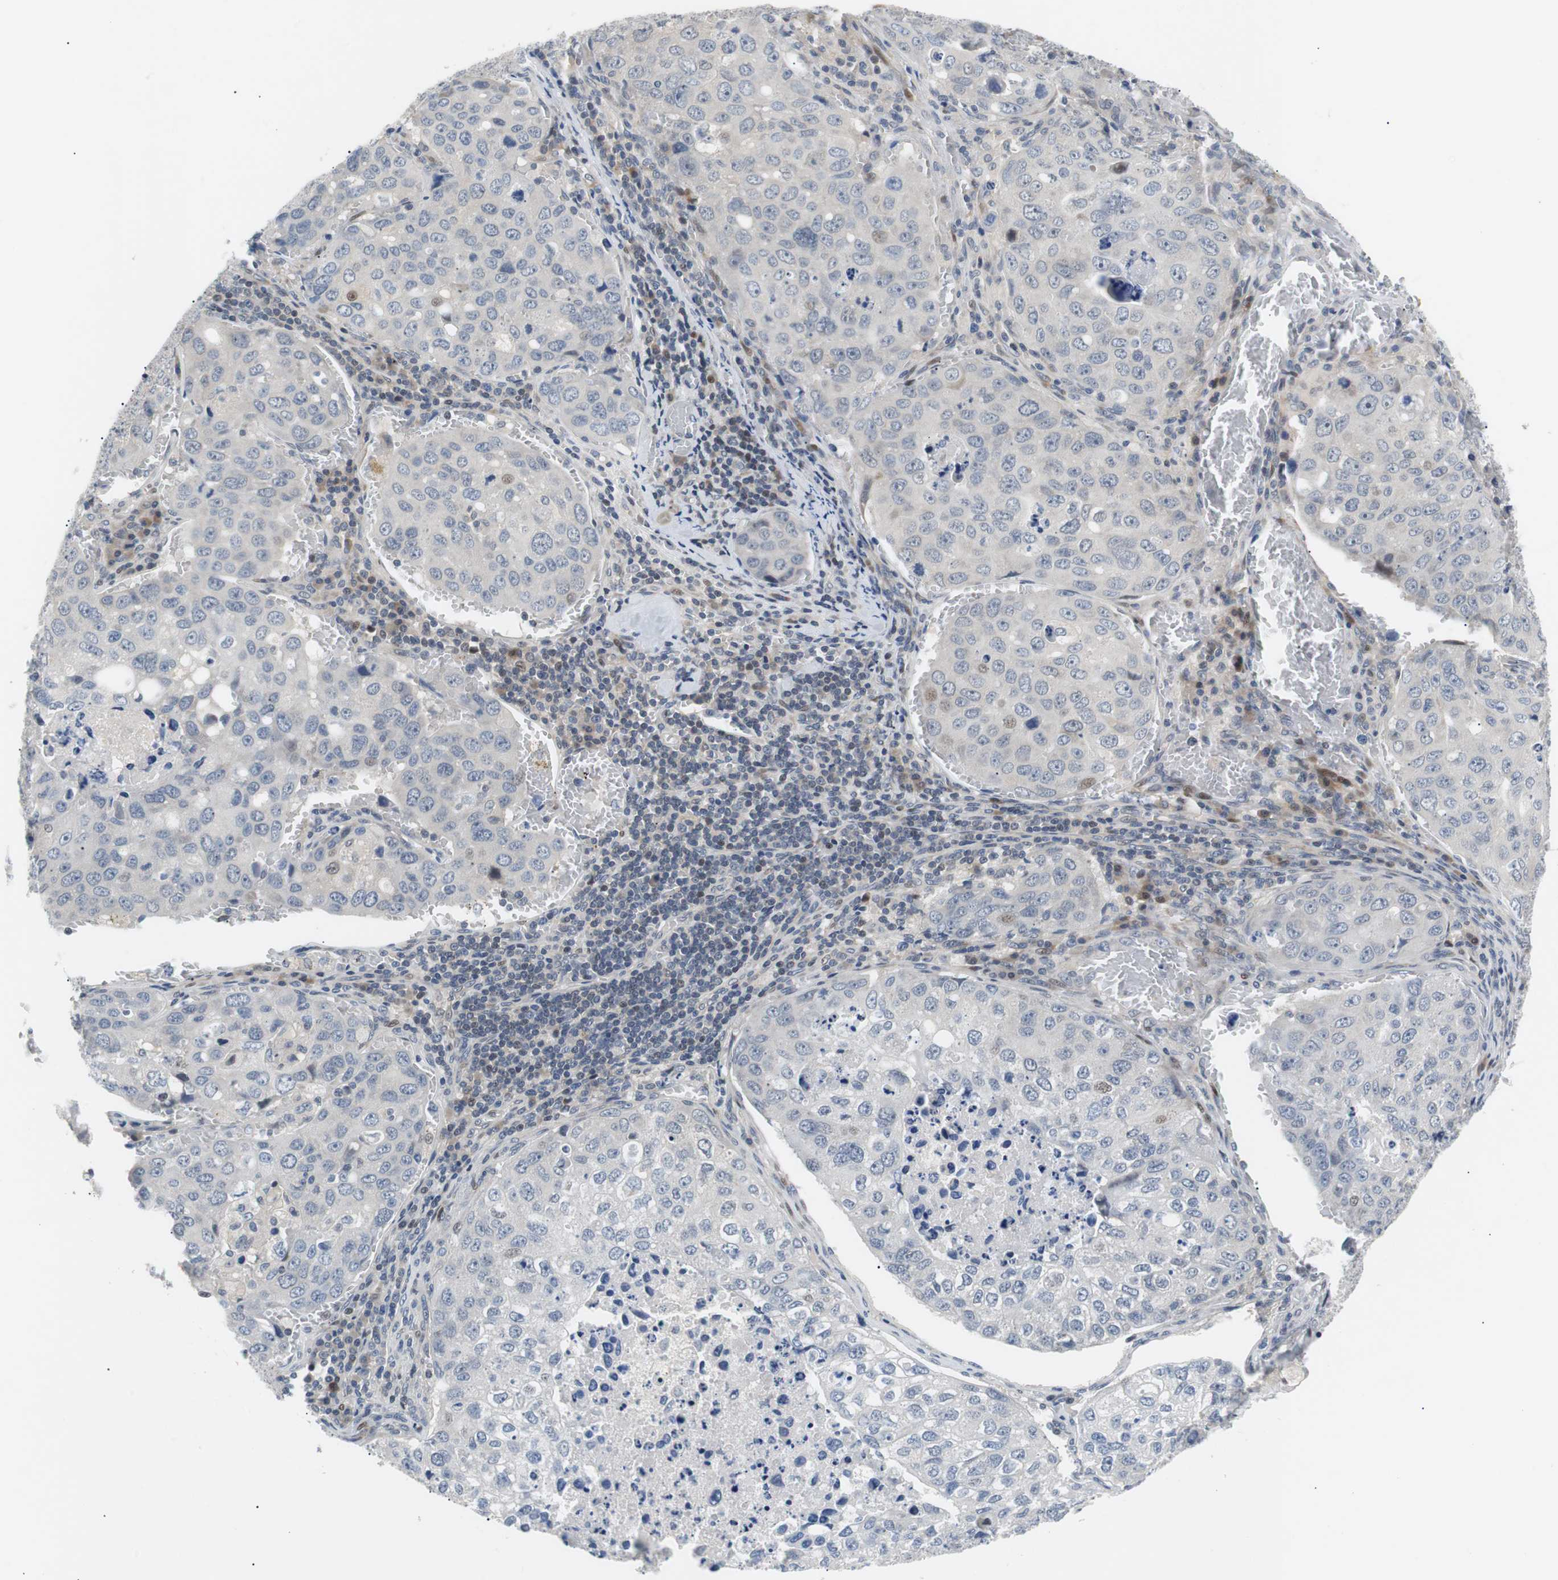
{"staining": {"intensity": "negative", "quantity": "none", "location": "none"}, "tissue": "urothelial cancer", "cell_type": "Tumor cells", "image_type": "cancer", "snomed": [{"axis": "morphology", "description": "Urothelial carcinoma, High grade"}, {"axis": "topography", "description": "Lymph node"}, {"axis": "topography", "description": "Urinary bladder"}], "caption": "This histopathology image is of high-grade urothelial carcinoma stained with IHC to label a protein in brown with the nuclei are counter-stained blue. There is no positivity in tumor cells.", "gene": "MAP2K4", "patient": {"sex": "male", "age": 51}}